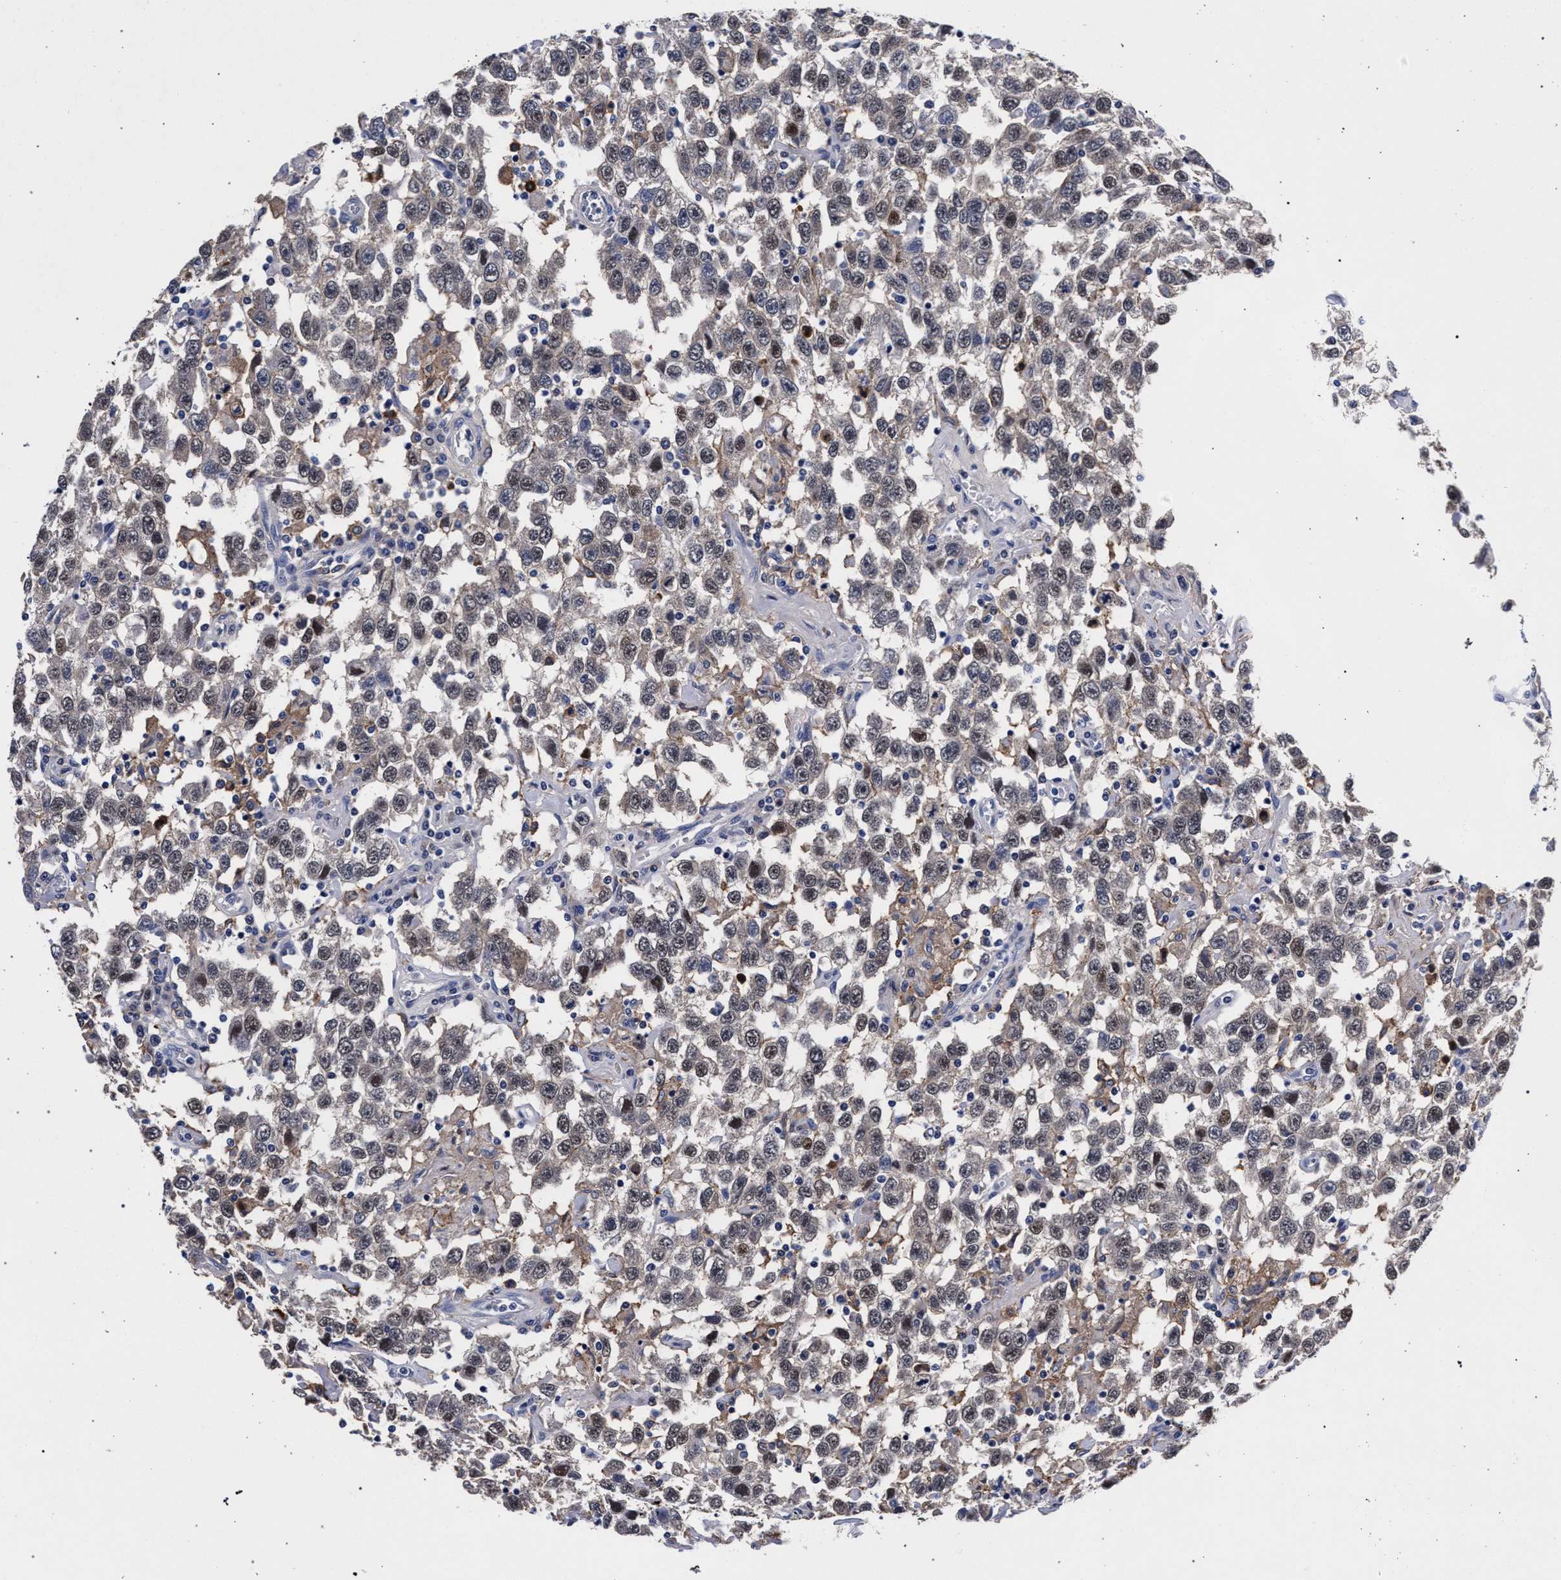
{"staining": {"intensity": "weak", "quantity": ">75%", "location": "cytoplasmic/membranous,nuclear"}, "tissue": "testis cancer", "cell_type": "Tumor cells", "image_type": "cancer", "snomed": [{"axis": "morphology", "description": "Seminoma, NOS"}, {"axis": "topography", "description": "Testis"}], "caption": "Testis cancer (seminoma) was stained to show a protein in brown. There is low levels of weak cytoplasmic/membranous and nuclear expression in approximately >75% of tumor cells.", "gene": "ZNF462", "patient": {"sex": "male", "age": 41}}